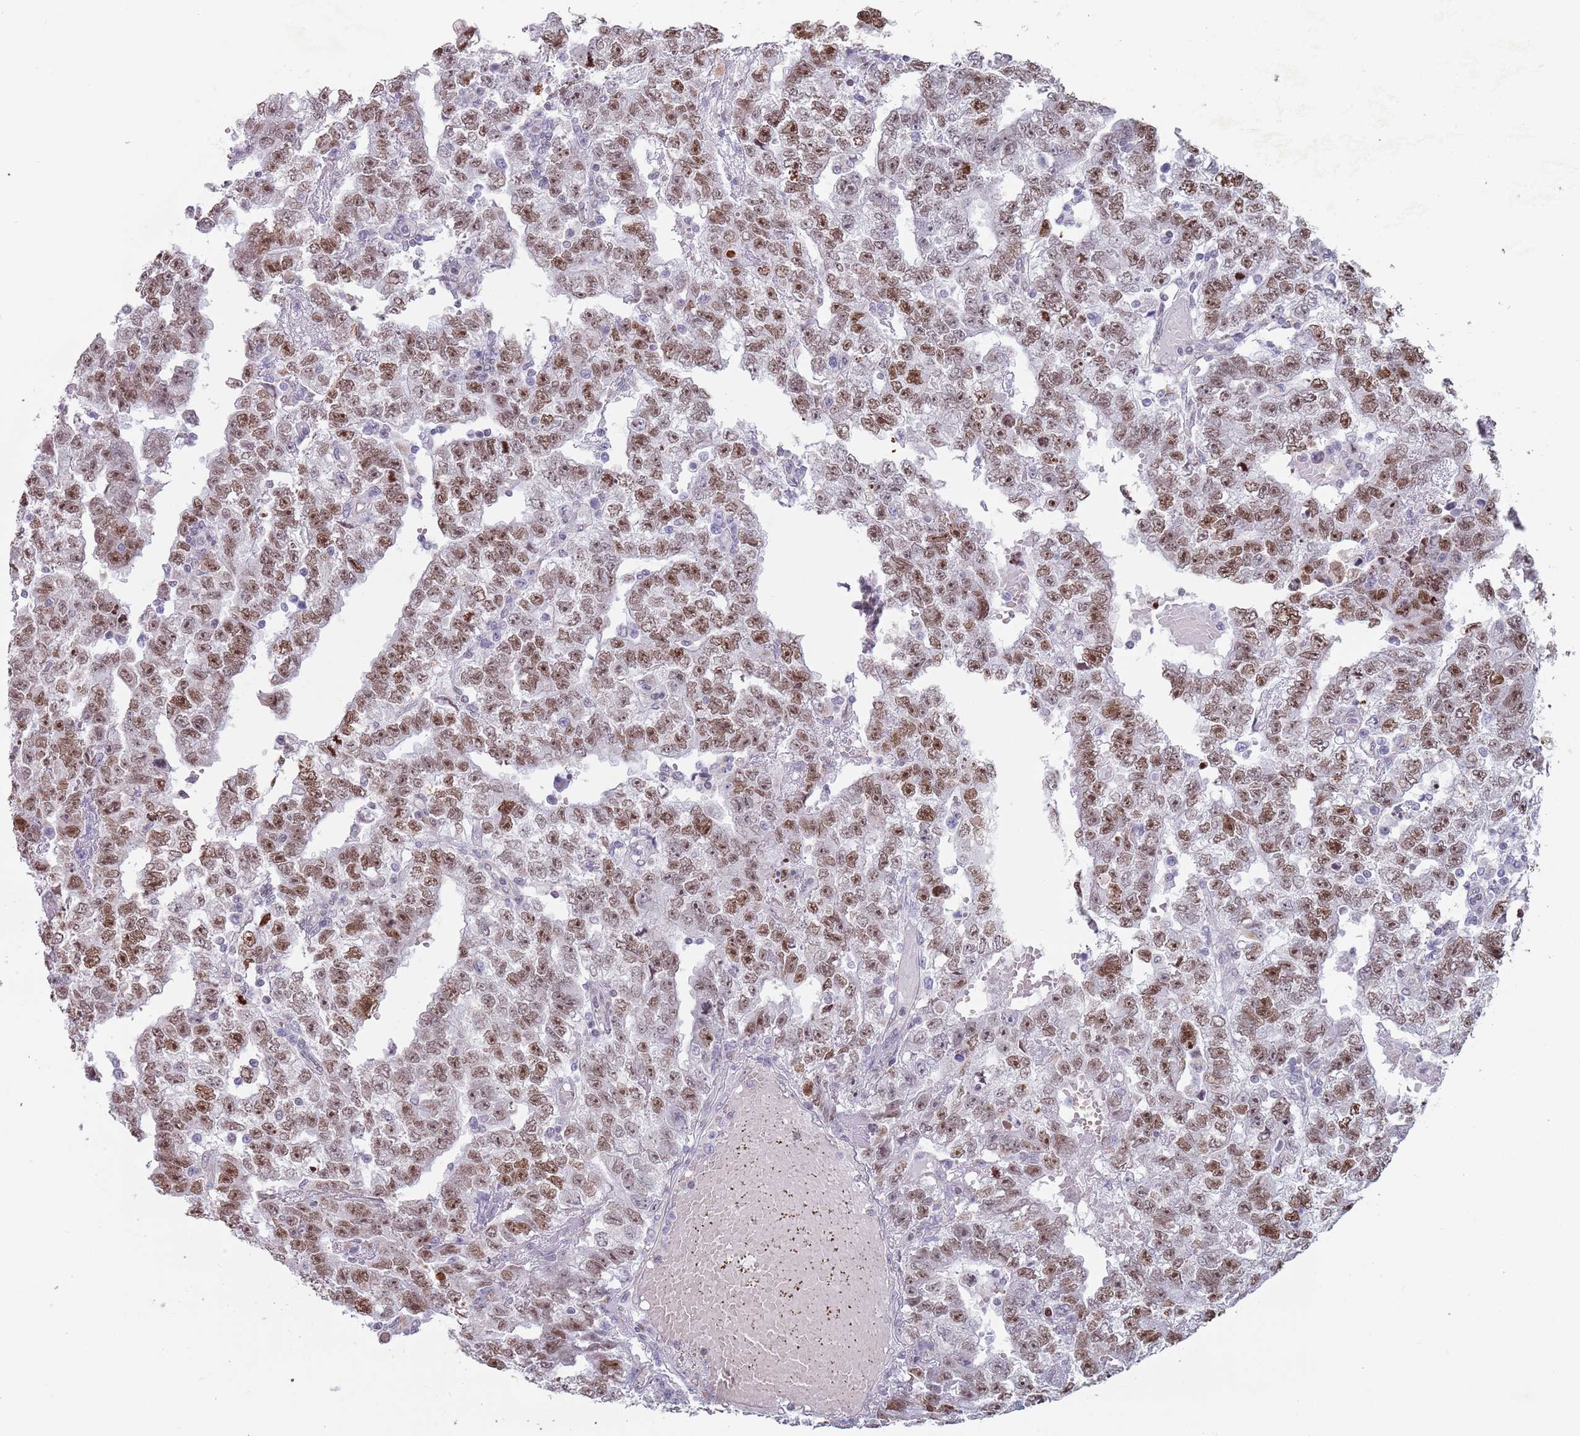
{"staining": {"intensity": "moderate", "quantity": ">75%", "location": "nuclear"}, "tissue": "testis cancer", "cell_type": "Tumor cells", "image_type": "cancer", "snomed": [{"axis": "morphology", "description": "Carcinoma, Embryonal, NOS"}, {"axis": "topography", "description": "Testis"}], "caption": "Testis cancer stained with DAB (3,3'-diaminobenzidine) immunohistochemistry (IHC) demonstrates medium levels of moderate nuclear expression in approximately >75% of tumor cells.", "gene": "MFSD12", "patient": {"sex": "male", "age": 25}}